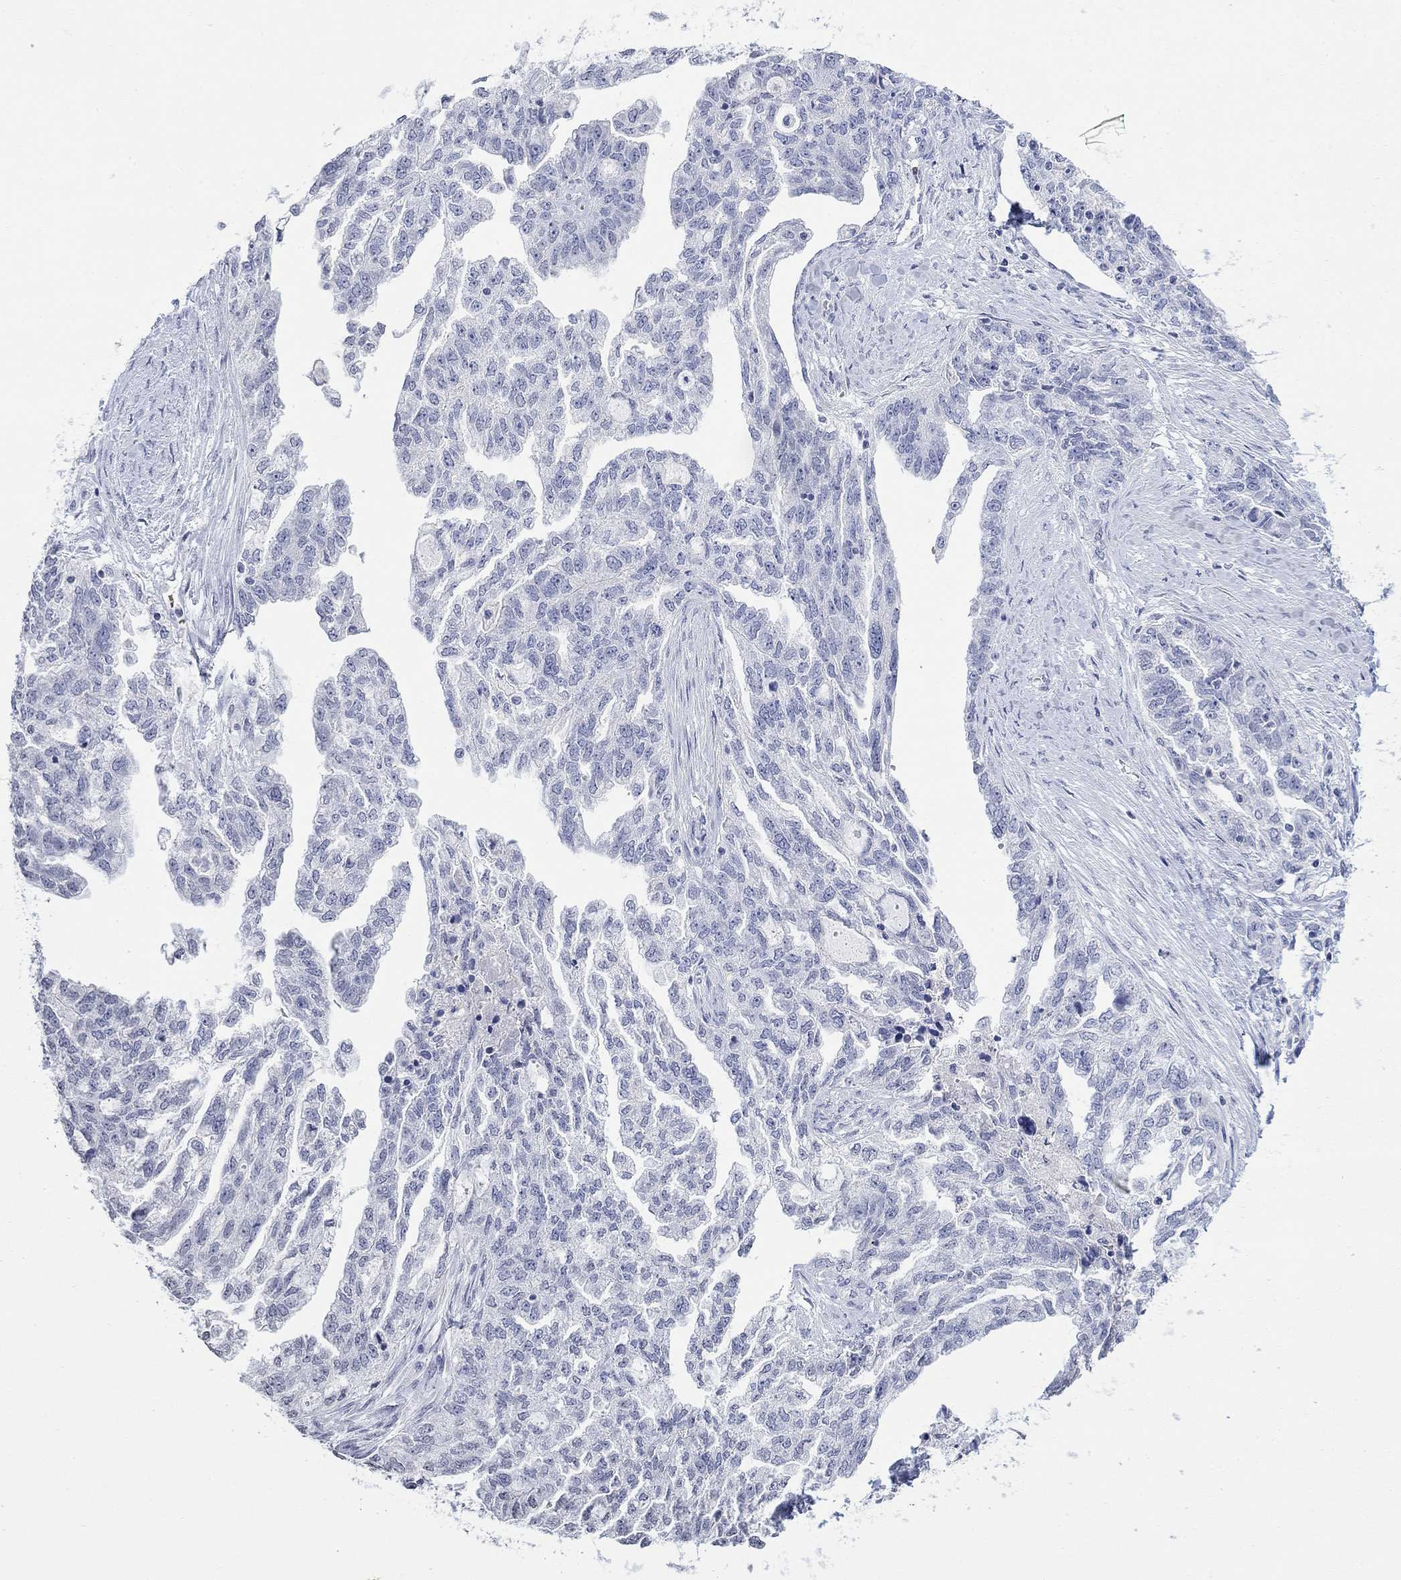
{"staining": {"intensity": "negative", "quantity": "none", "location": "none"}, "tissue": "ovarian cancer", "cell_type": "Tumor cells", "image_type": "cancer", "snomed": [{"axis": "morphology", "description": "Cystadenocarcinoma, serous, NOS"}, {"axis": "topography", "description": "Ovary"}], "caption": "IHC photomicrograph of neoplastic tissue: human serous cystadenocarcinoma (ovarian) stained with DAB demonstrates no significant protein expression in tumor cells.", "gene": "TMEM255A", "patient": {"sex": "female", "age": 51}}